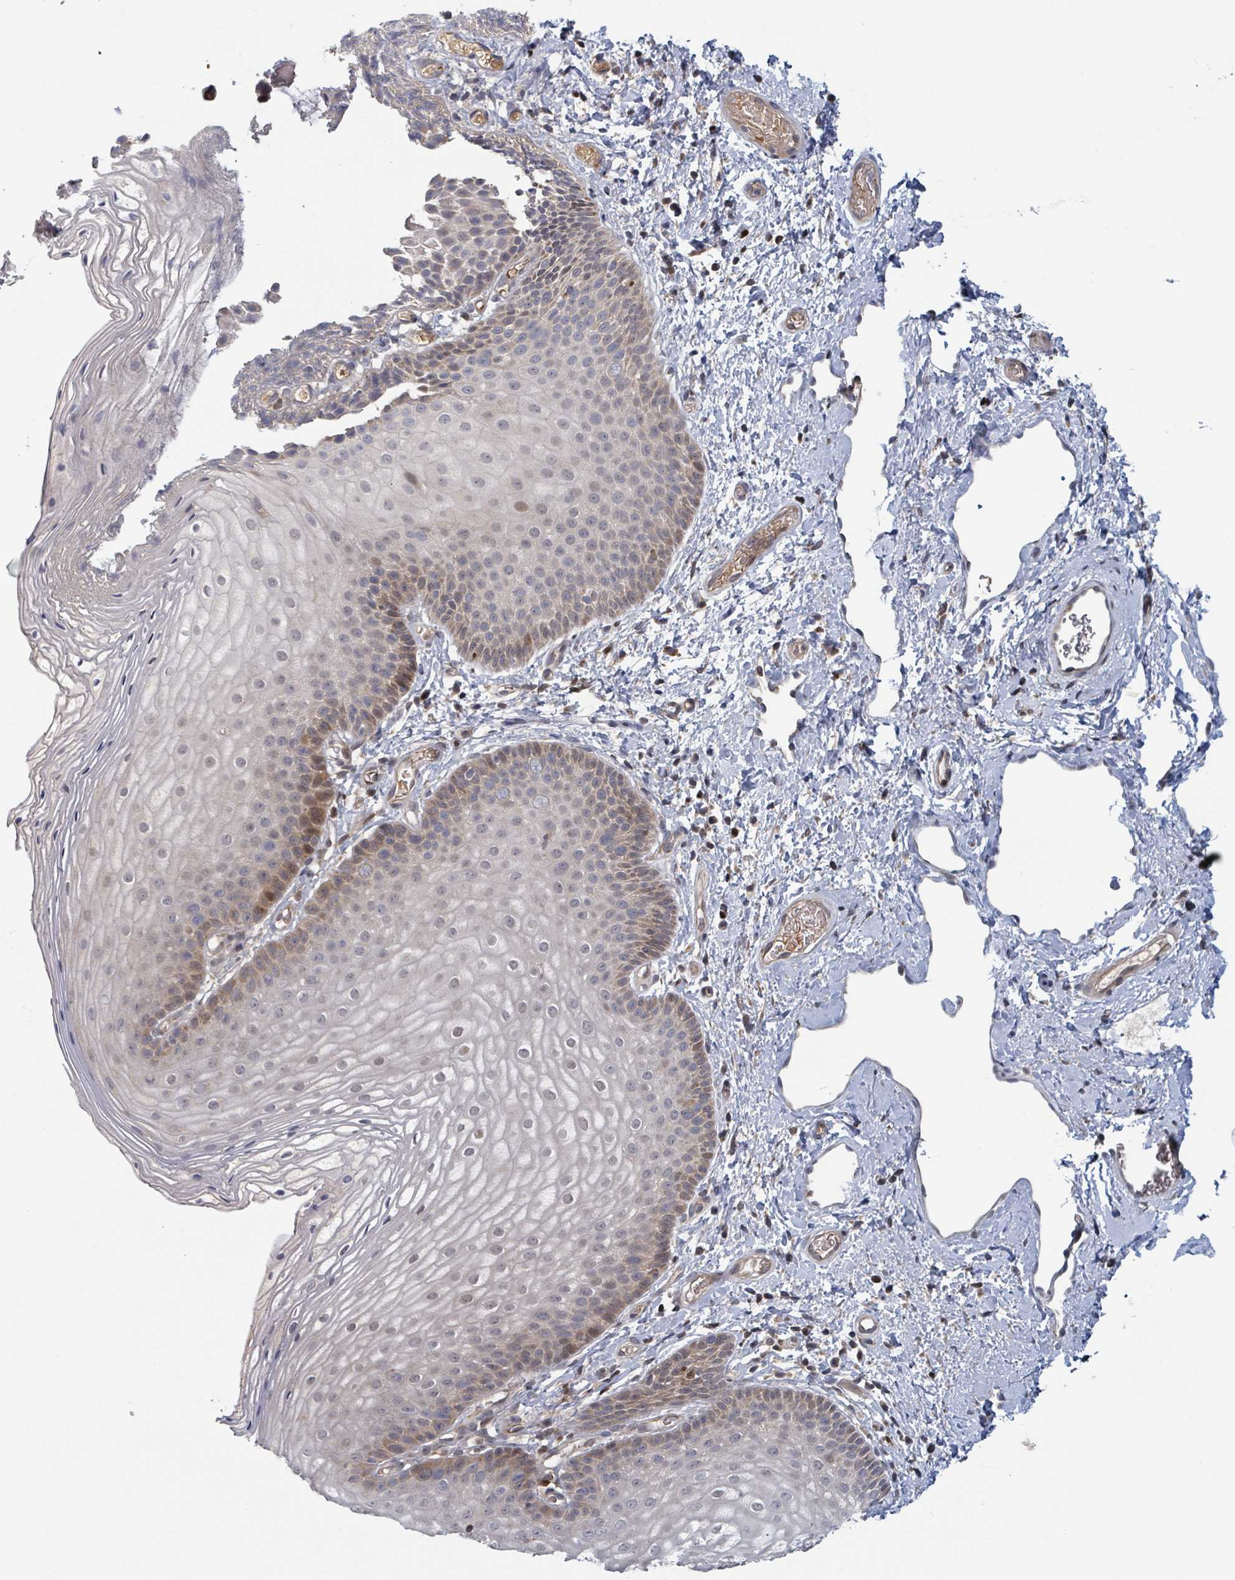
{"staining": {"intensity": "moderate", "quantity": ">75%", "location": "cytoplasmic/membranous"}, "tissue": "skin", "cell_type": "Epidermal cells", "image_type": "normal", "snomed": [{"axis": "morphology", "description": "Normal tissue, NOS"}, {"axis": "topography", "description": "Anal"}], "caption": "Immunohistochemical staining of unremarkable skin reveals >75% levels of moderate cytoplasmic/membranous protein expression in about >75% of epidermal cells.", "gene": "HIVEP1", "patient": {"sex": "female", "age": 40}}